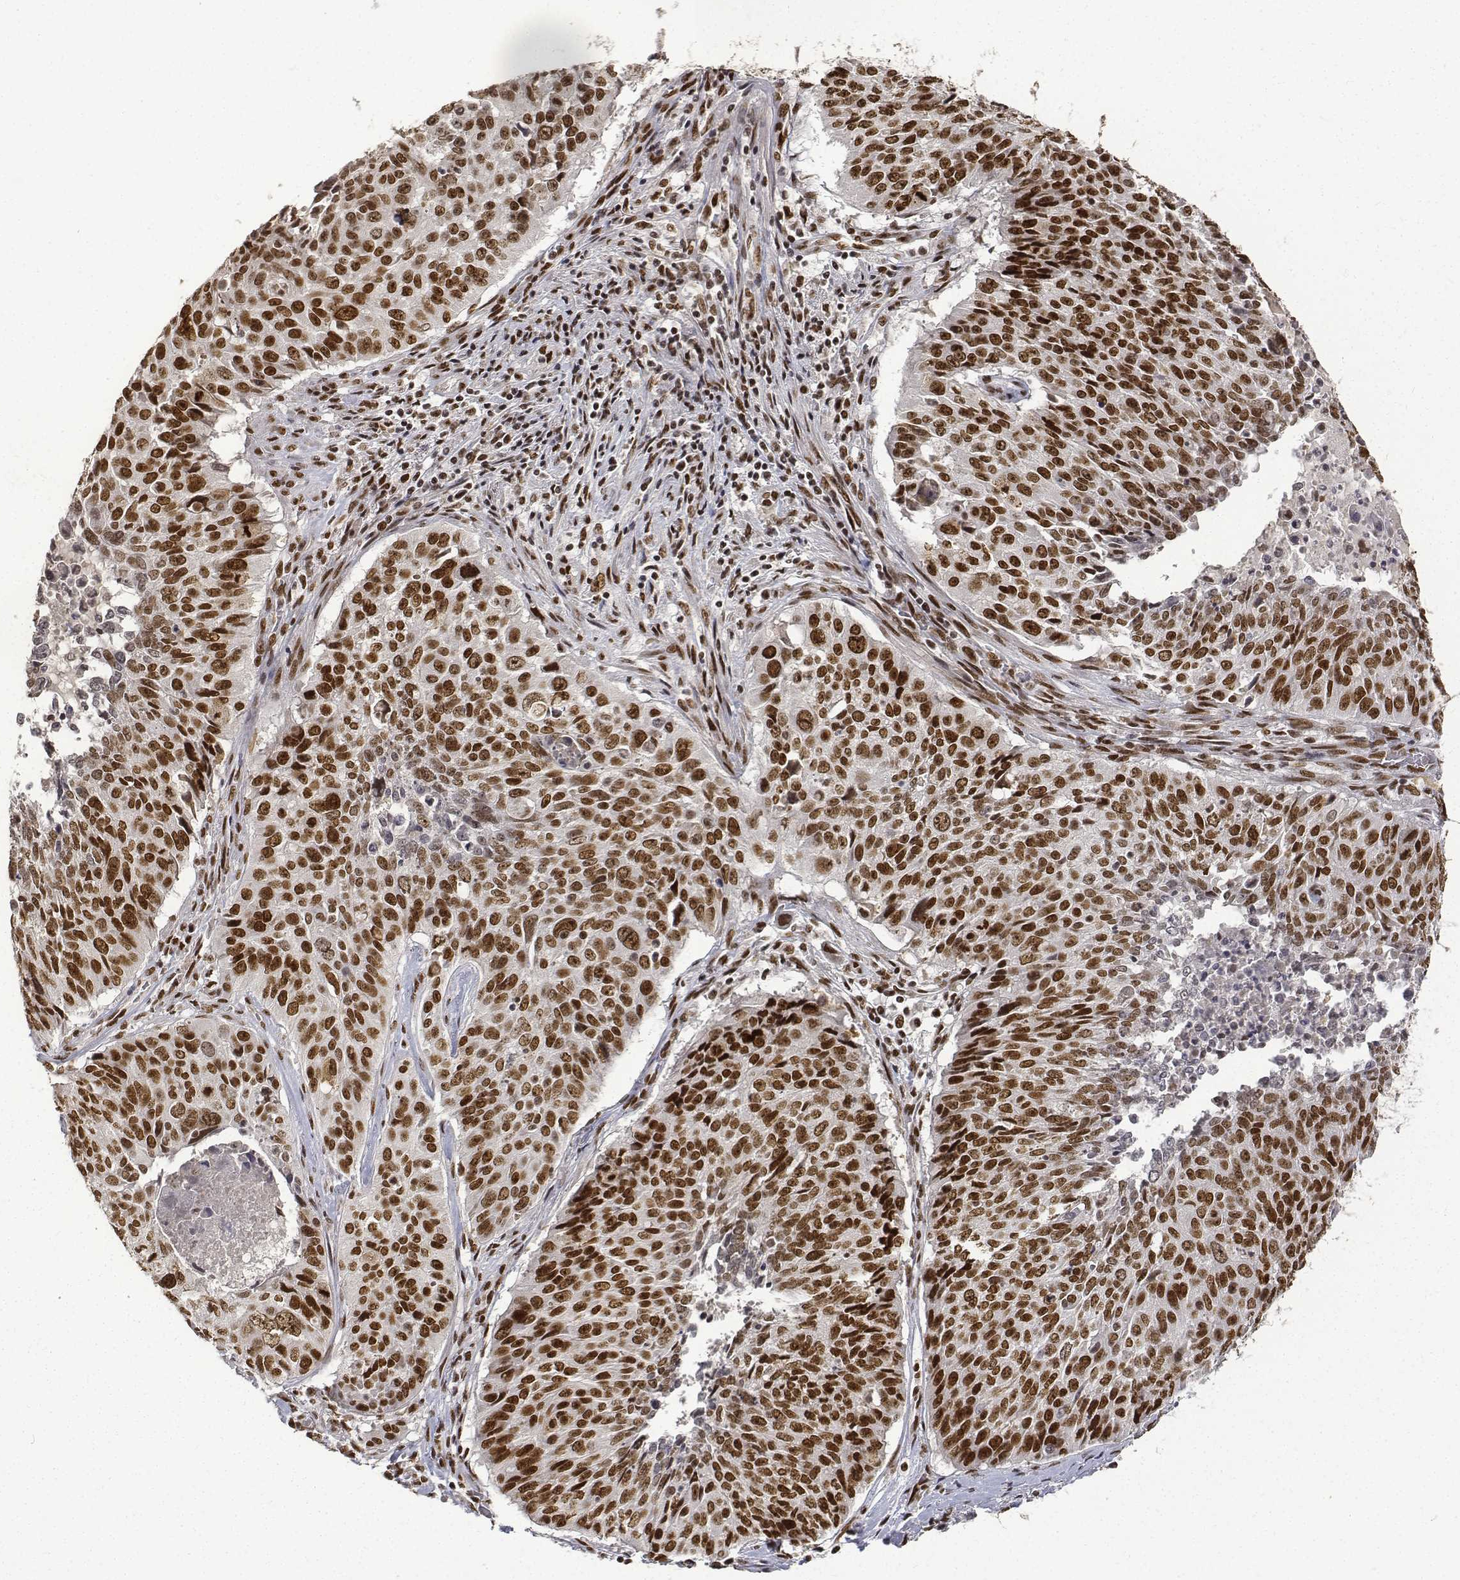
{"staining": {"intensity": "strong", "quantity": ">75%", "location": "nuclear"}, "tissue": "lung cancer", "cell_type": "Tumor cells", "image_type": "cancer", "snomed": [{"axis": "morphology", "description": "Normal tissue, NOS"}, {"axis": "morphology", "description": "Squamous cell carcinoma, NOS"}, {"axis": "topography", "description": "Bronchus"}, {"axis": "topography", "description": "Lung"}], "caption": "Protein expression analysis of lung cancer (squamous cell carcinoma) displays strong nuclear positivity in about >75% of tumor cells.", "gene": "ATRX", "patient": {"sex": "male", "age": 64}}